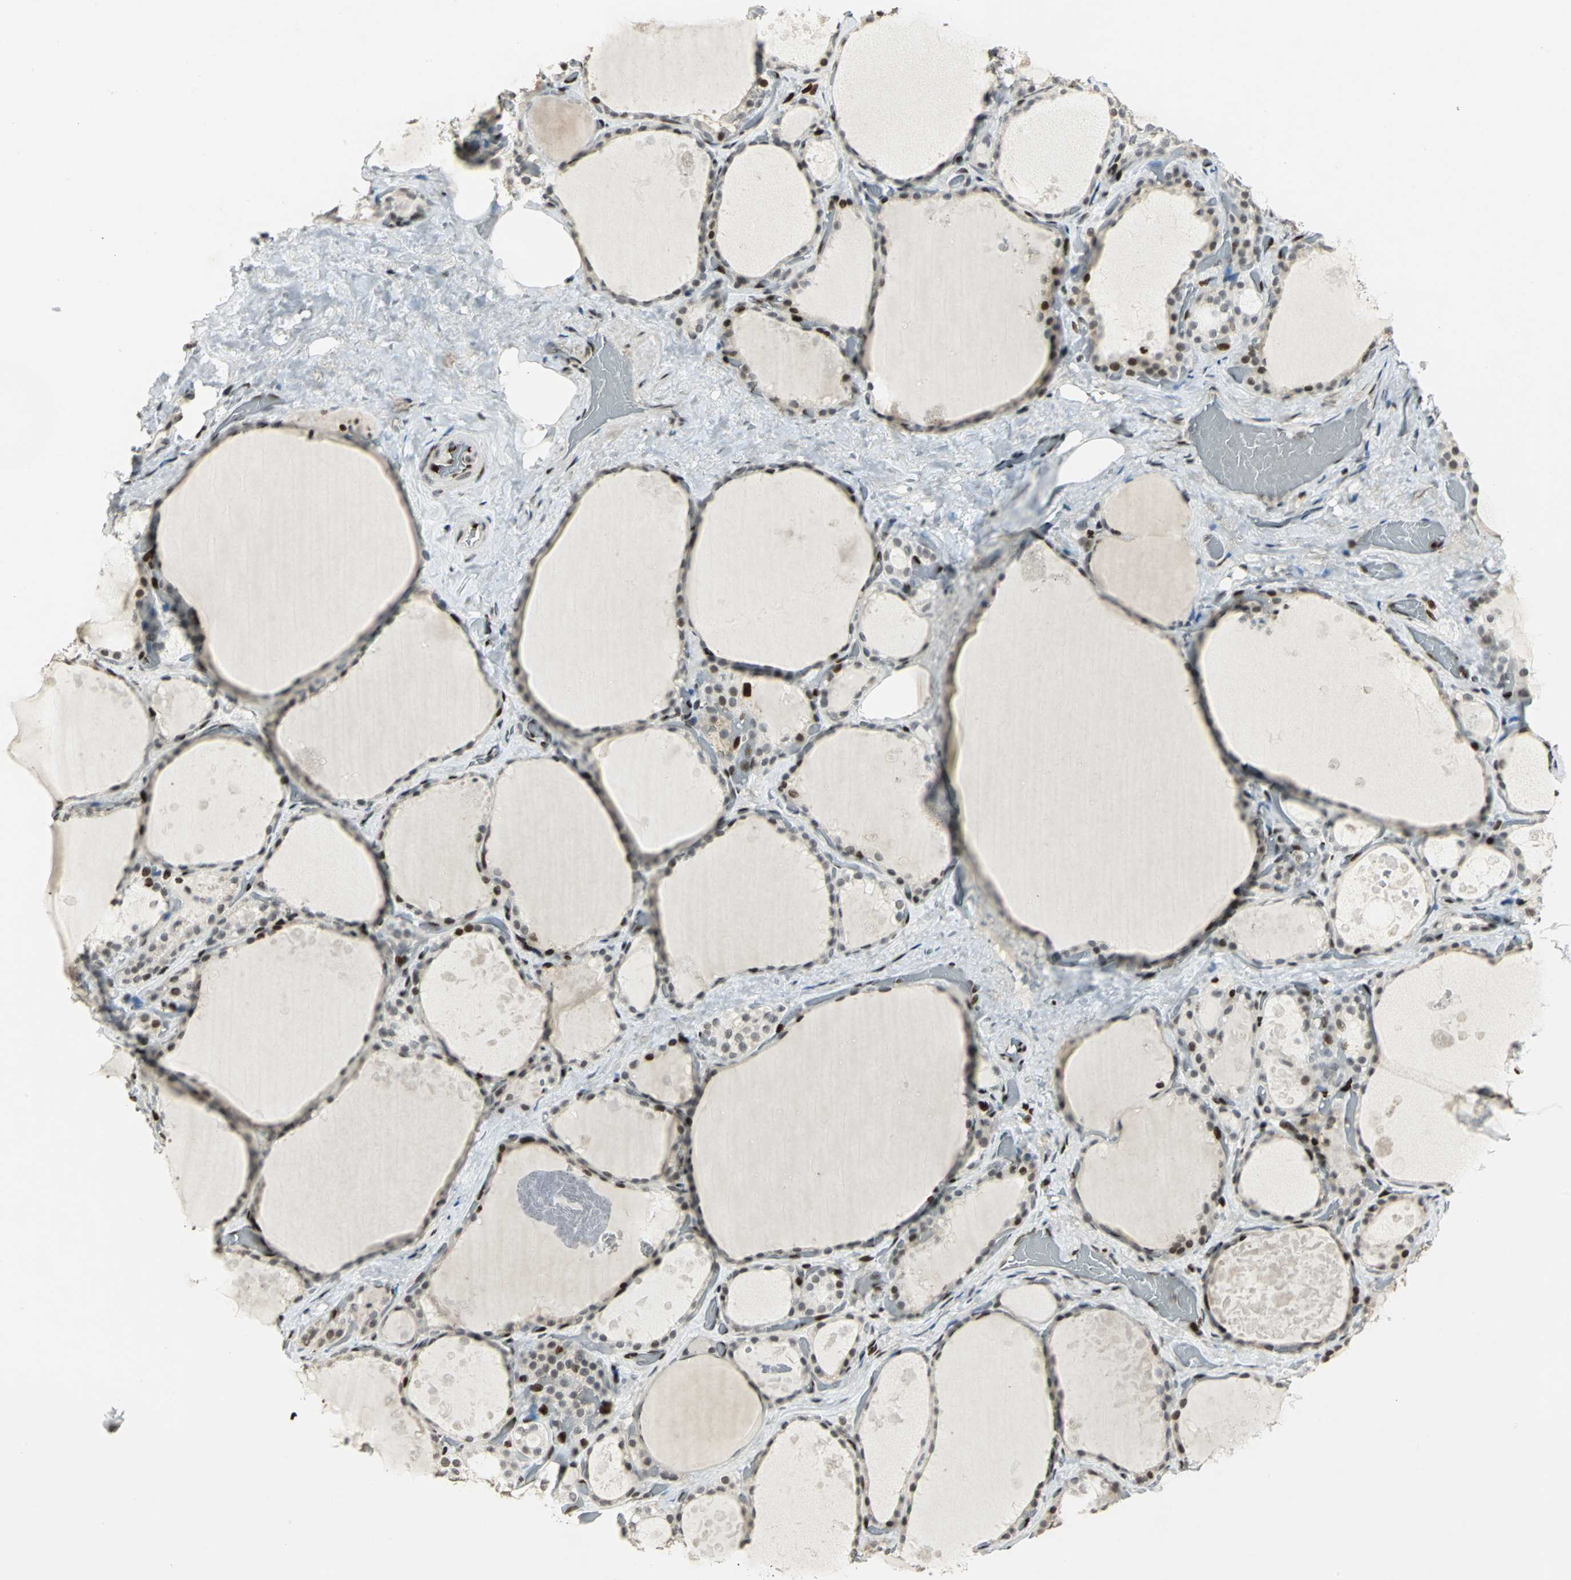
{"staining": {"intensity": "strong", "quantity": "<25%", "location": "nuclear"}, "tissue": "thyroid gland", "cell_type": "Glandular cells", "image_type": "normal", "snomed": [{"axis": "morphology", "description": "Normal tissue, NOS"}, {"axis": "topography", "description": "Thyroid gland"}], "caption": "Glandular cells demonstrate strong nuclear expression in approximately <25% of cells in normal thyroid gland.", "gene": "KDM1A", "patient": {"sex": "male", "age": 61}}